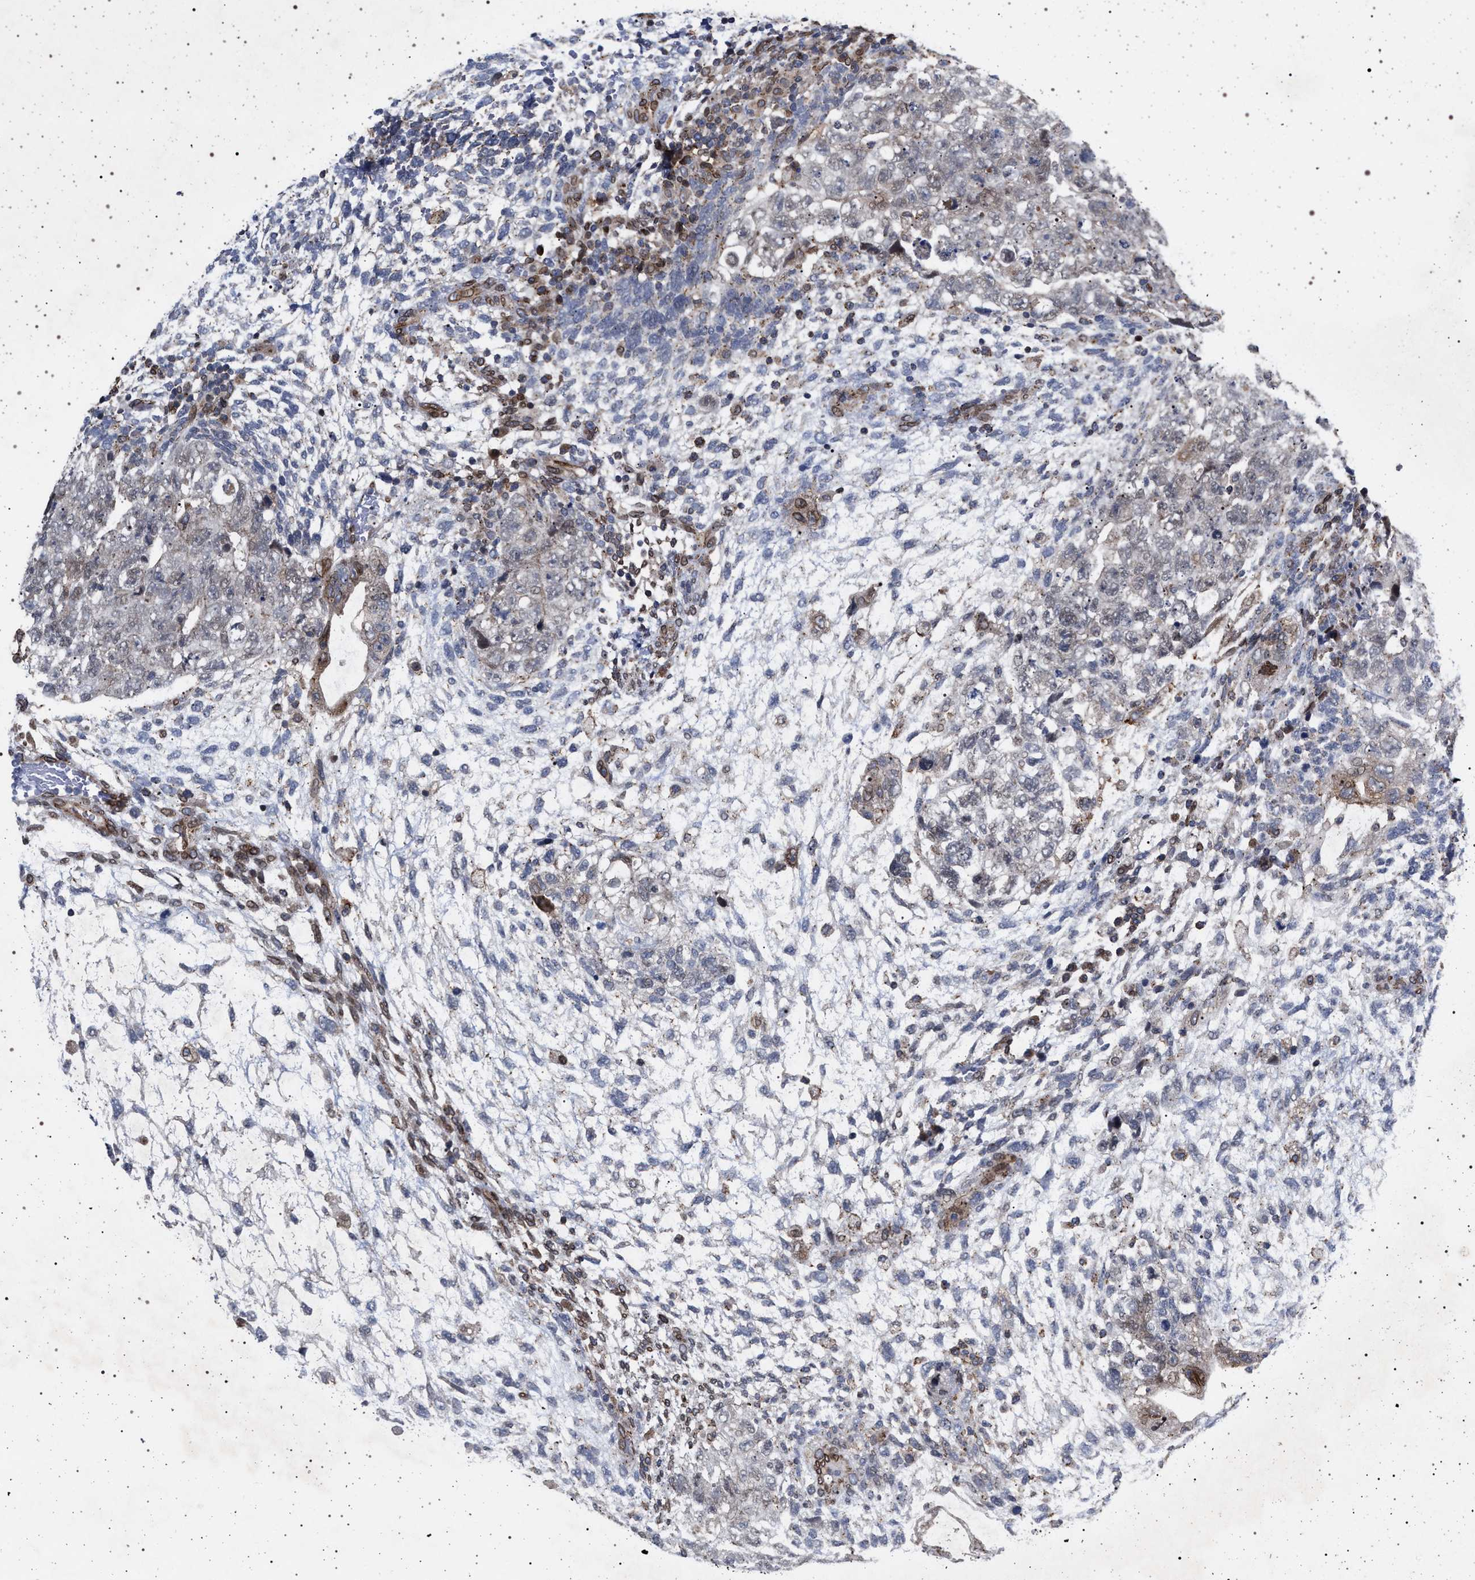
{"staining": {"intensity": "weak", "quantity": "<25%", "location": "cytoplasmic/membranous"}, "tissue": "testis cancer", "cell_type": "Tumor cells", "image_type": "cancer", "snomed": [{"axis": "morphology", "description": "Carcinoma, Embryonal, NOS"}, {"axis": "topography", "description": "Testis"}], "caption": "Tumor cells are negative for protein expression in human testis embryonal carcinoma.", "gene": "ING2", "patient": {"sex": "male", "age": 36}}